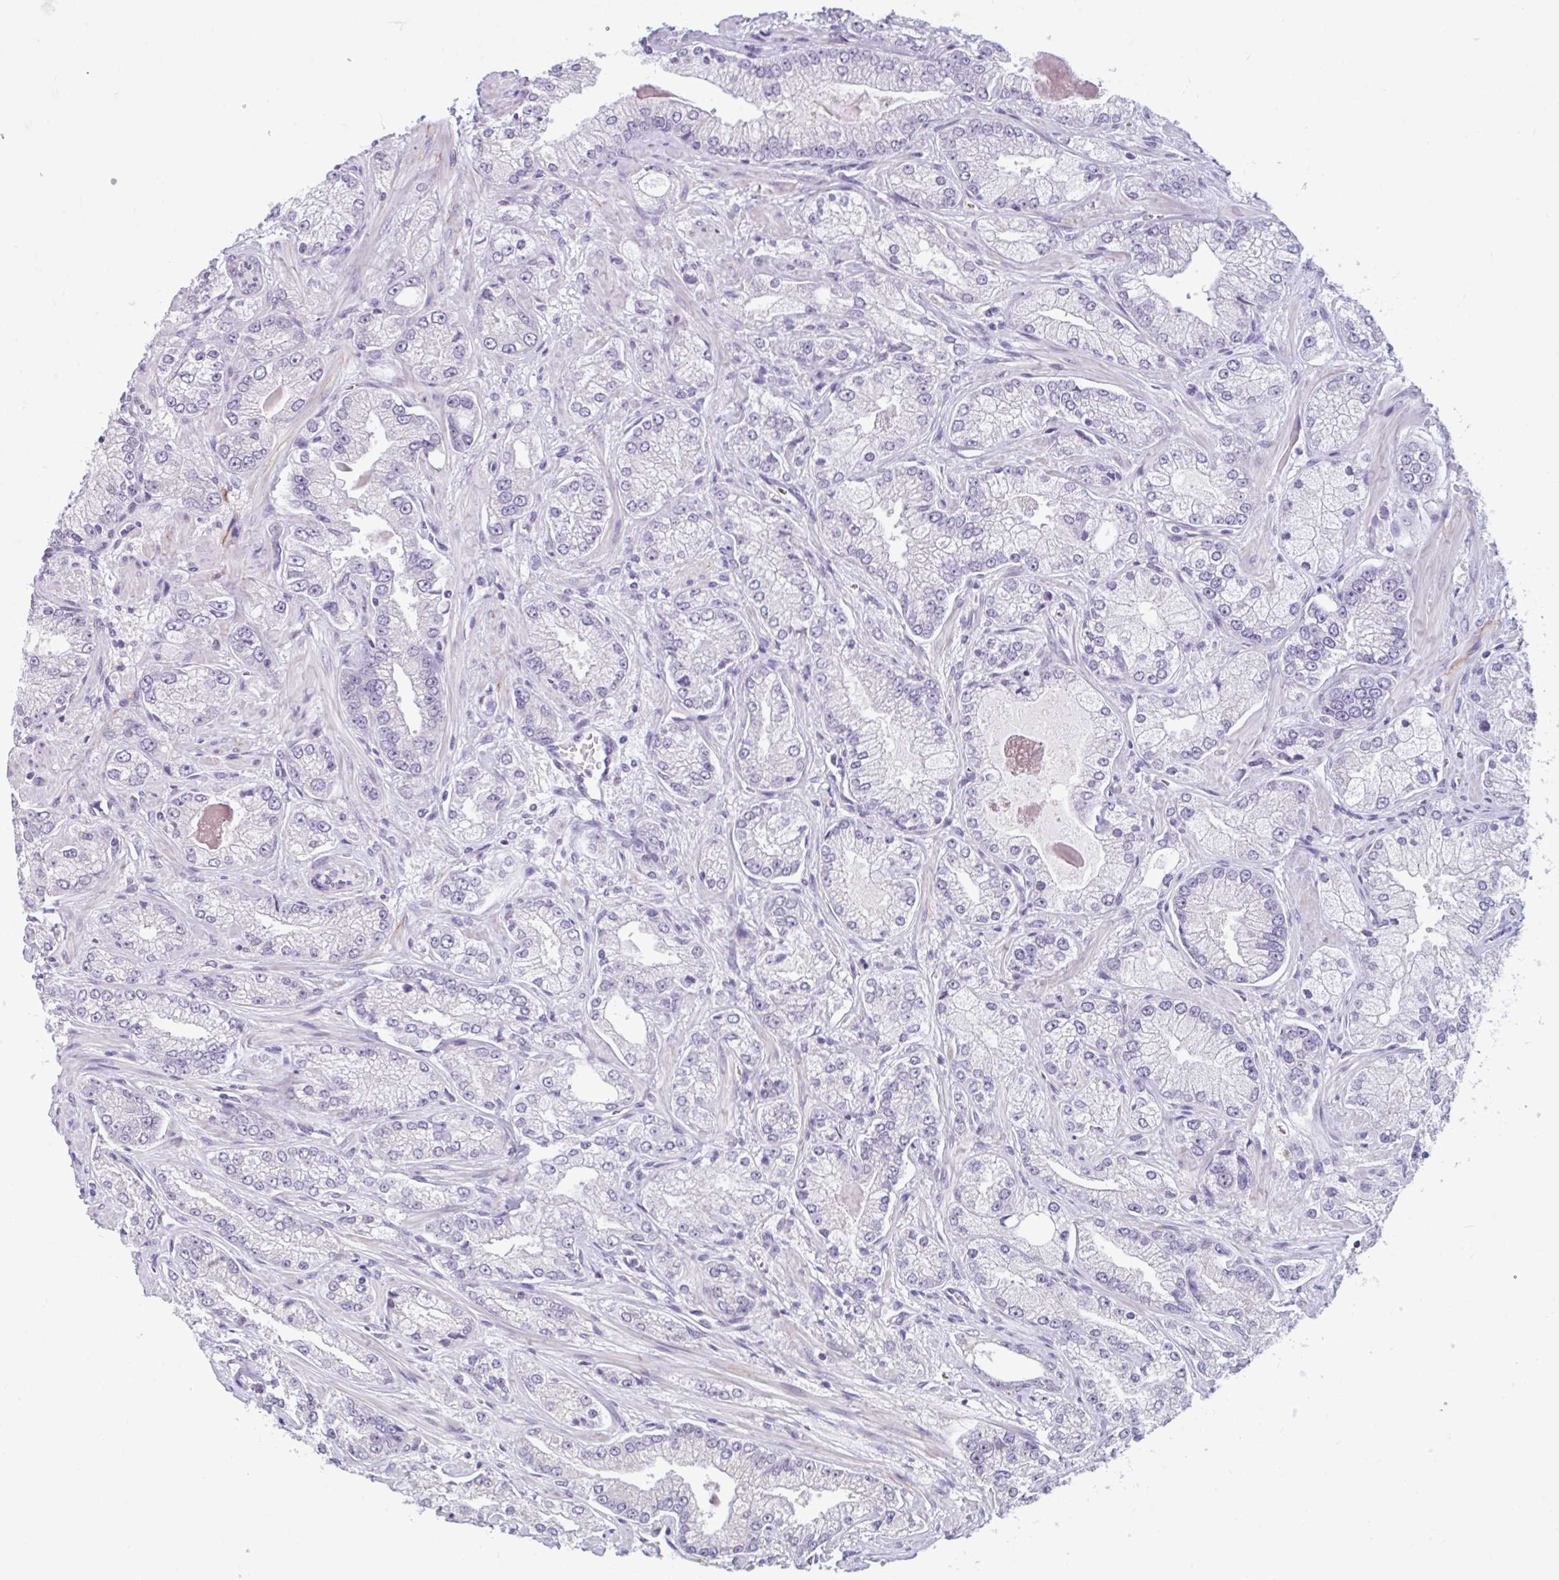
{"staining": {"intensity": "negative", "quantity": "none", "location": "none"}, "tissue": "prostate cancer", "cell_type": "Tumor cells", "image_type": "cancer", "snomed": [{"axis": "morphology", "description": "Normal tissue, NOS"}, {"axis": "morphology", "description": "Adenocarcinoma, High grade"}, {"axis": "topography", "description": "Prostate"}, {"axis": "topography", "description": "Peripheral nerve tissue"}], "caption": "Immunohistochemistry of prostate adenocarcinoma (high-grade) displays no expression in tumor cells.", "gene": "CDH19", "patient": {"sex": "male", "age": 68}}